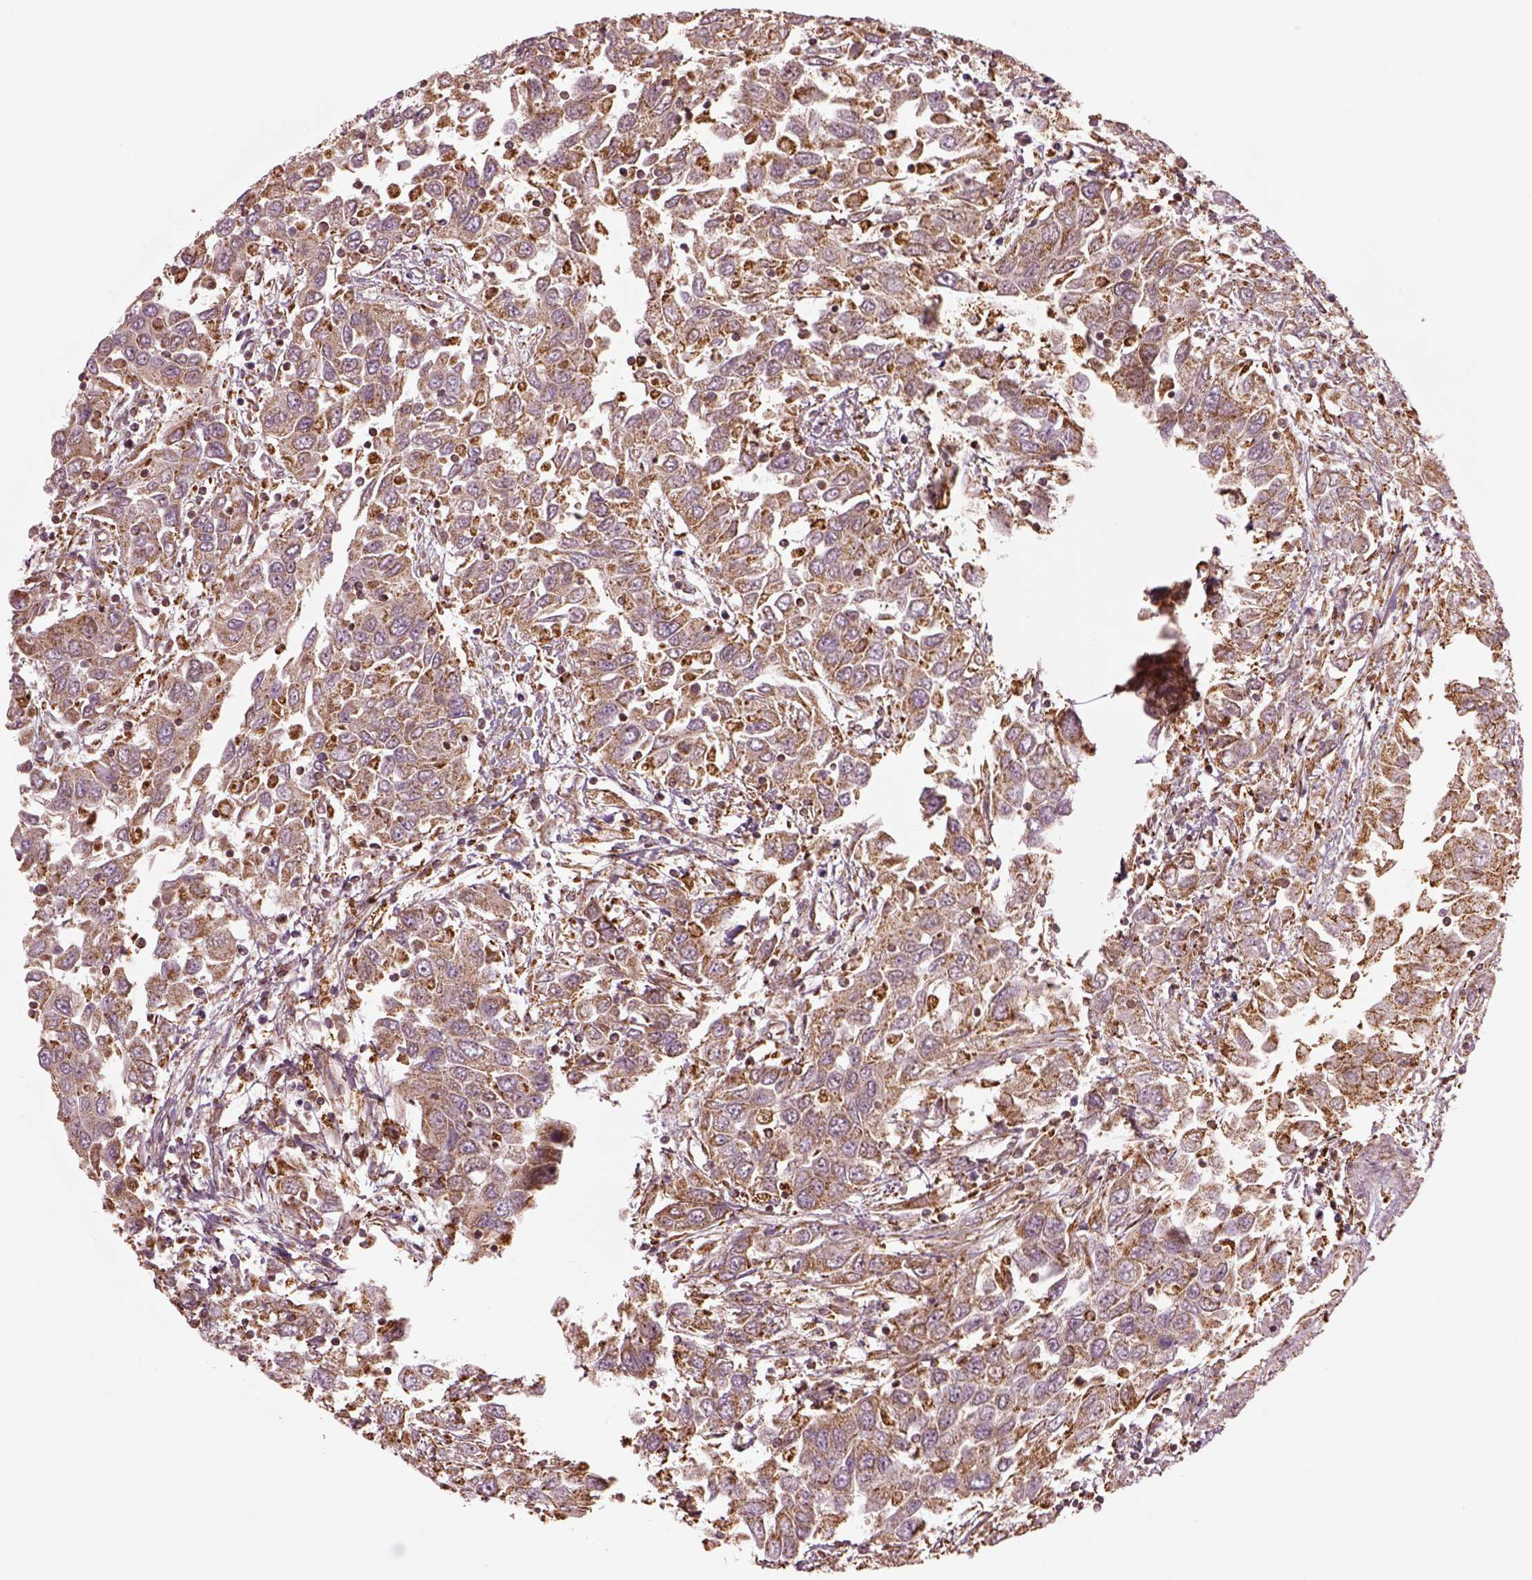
{"staining": {"intensity": "weak", "quantity": ">75%", "location": "cytoplasmic/membranous"}, "tissue": "urothelial cancer", "cell_type": "Tumor cells", "image_type": "cancer", "snomed": [{"axis": "morphology", "description": "Urothelial carcinoma, High grade"}, {"axis": "topography", "description": "Urinary bladder"}], "caption": "Protein expression analysis of high-grade urothelial carcinoma reveals weak cytoplasmic/membranous expression in approximately >75% of tumor cells.", "gene": "SEL1L3", "patient": {"sex": "male", "age": 76}}